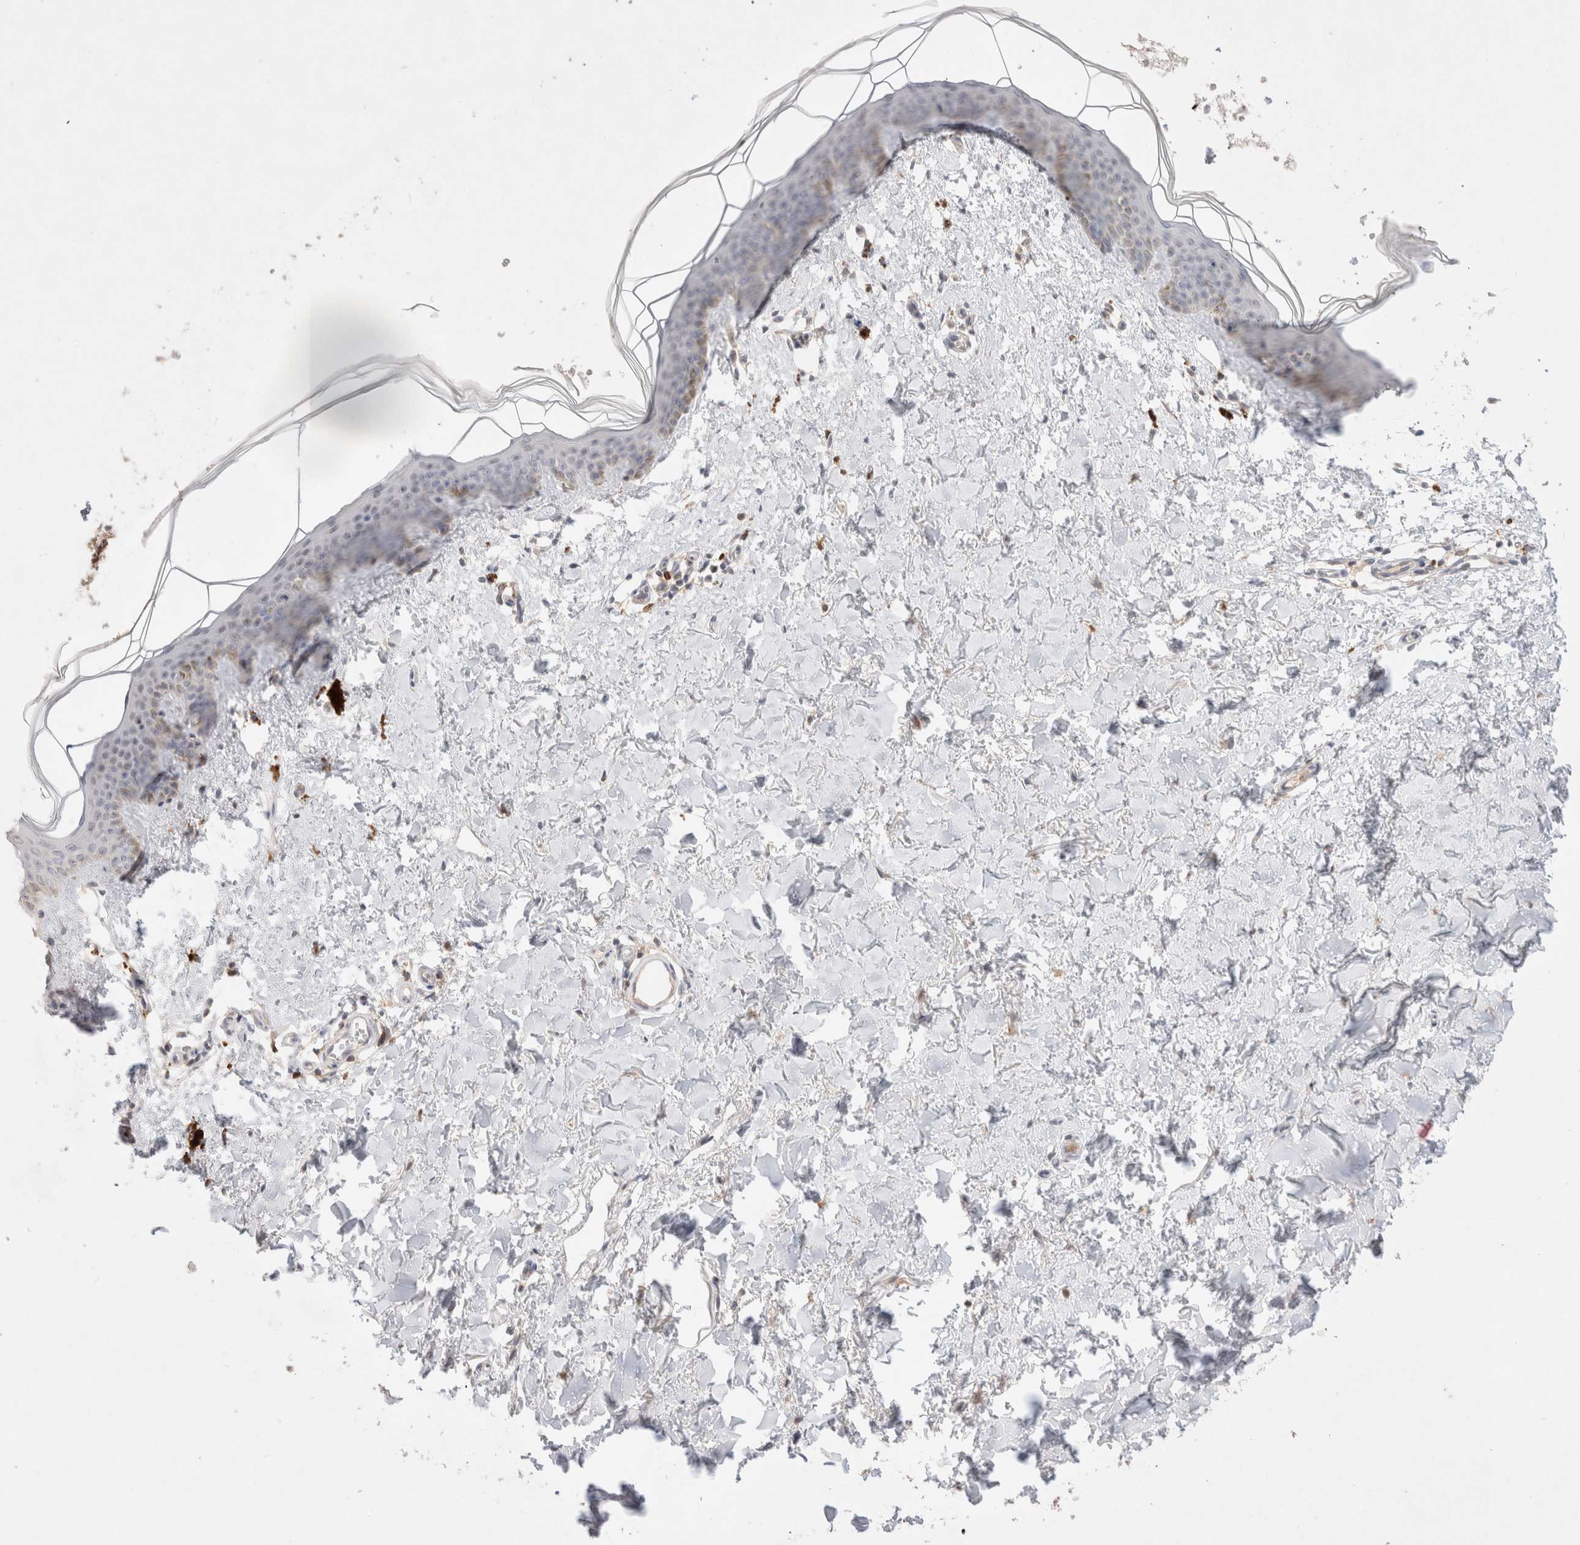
{"staining": {"intensity": "negative", "quantity": "none", "location": "none"}, "tissue": "skin", "cell_type": "Fibroblasts", "image_type": "normal", "snomed": [{"axis": "morphology", "description": "Normal tissue, NOS"}, {"axis": "topography", "description": "Skin"}], "caption": "The photomicrograph exhibits no significant expression in fibroblasts of skin. (DAB IHC visualized using brightfield microscopy, high magnification).", "gene": "STARD10", "patient": {"sex": "female", "age": 46}}